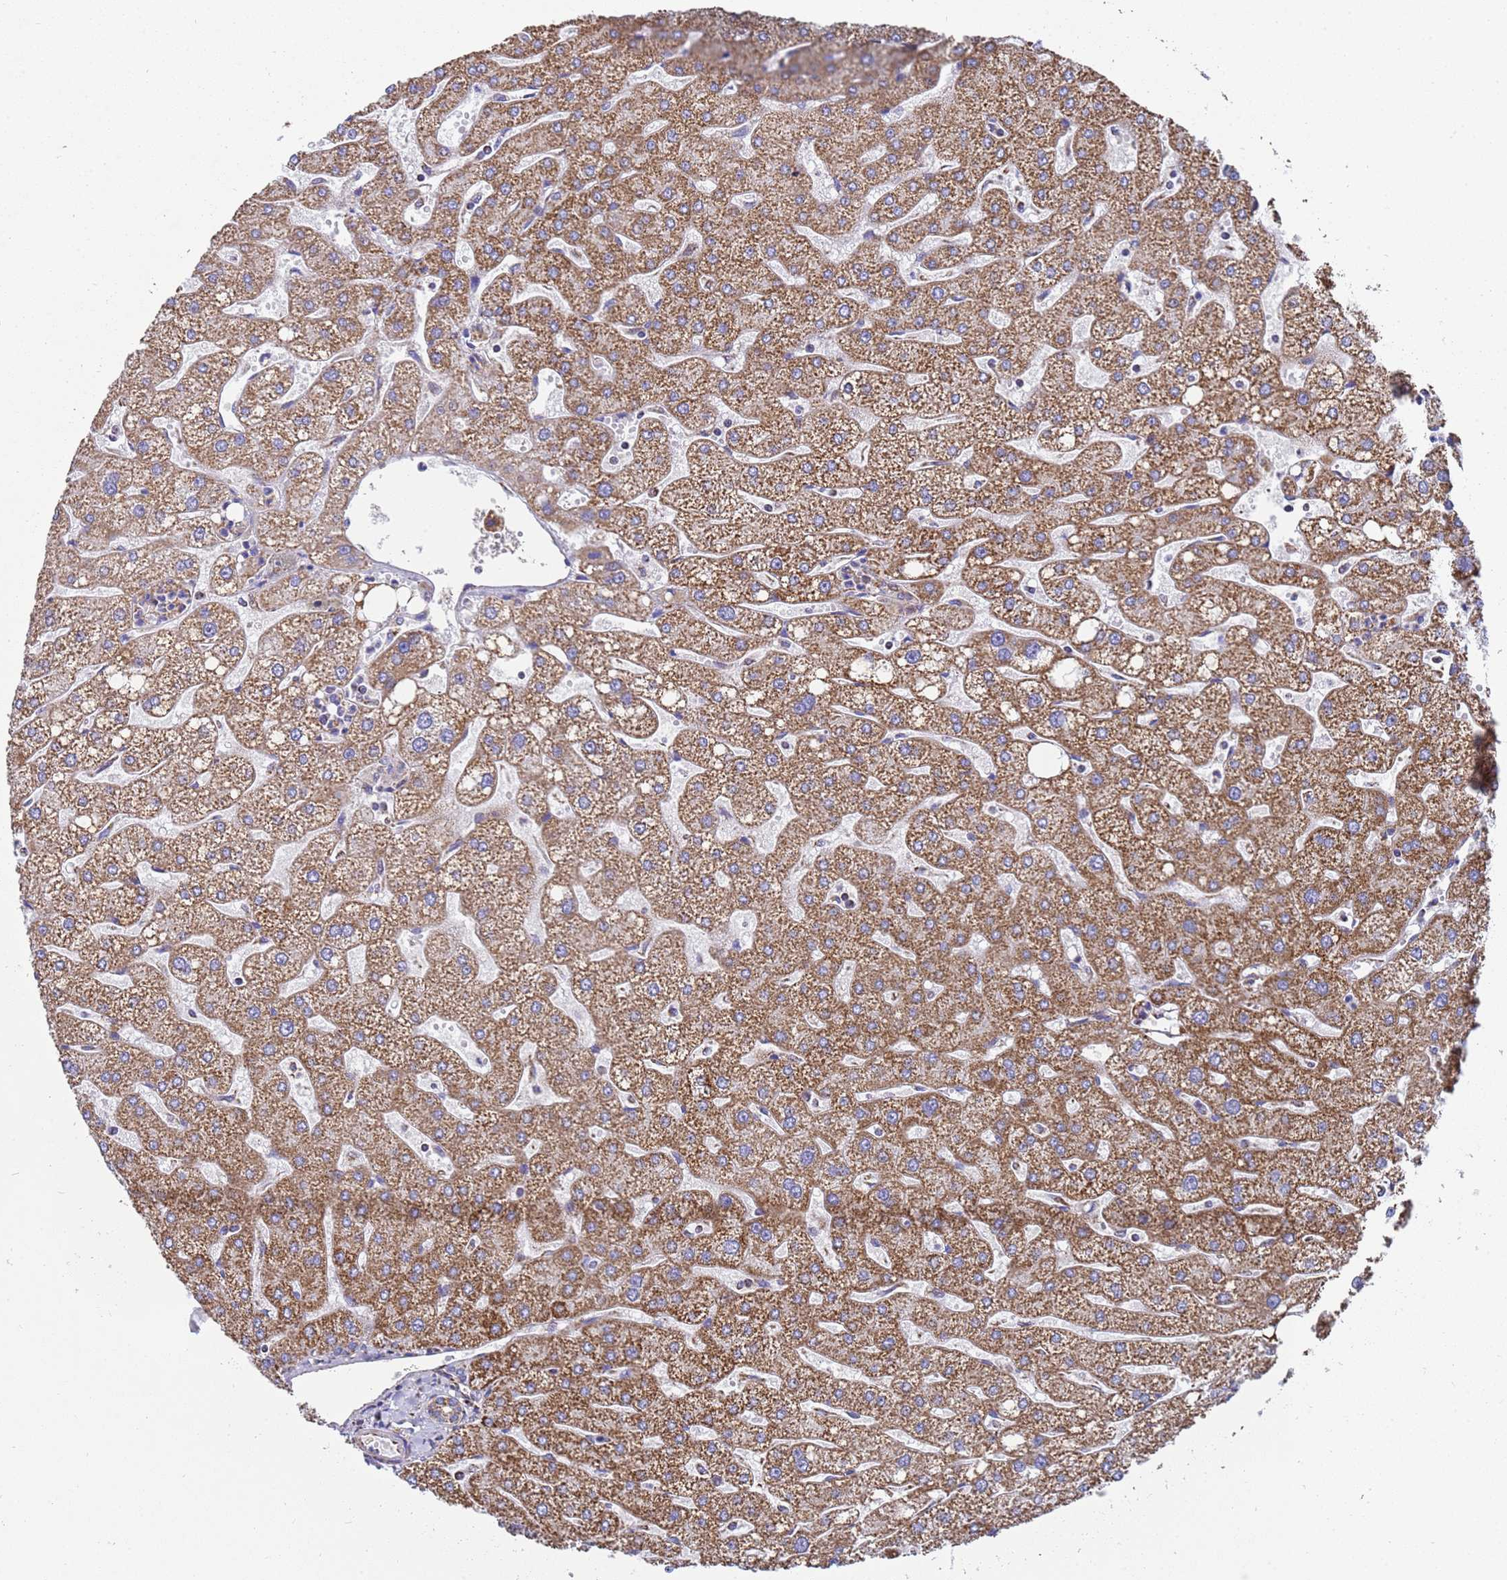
{"staining": {"intensity": "moderate", "quantity": ">75%", "location": "cytoplasmic/membranous"}, "tissue": "liver", "cell_type": "Cholangiocytes", "image_type": "normal", "snomed": [{"axis": "morphology", "description": "Normal tissue, NOS"}, {"axis": "topography", "description": "Liver"}], "caption": "High-power microscopy captured an immunohistochemistry (IHC) histopathology image of benign liver, revealing moderate cytoplasmic/membranous staining in approximately >75% of cholangiocytes. The protein is shown in brown color, while the nuclei are stained blue.", "gene": "MRPS12", "patient": {"sex": "male", "age": 67}}